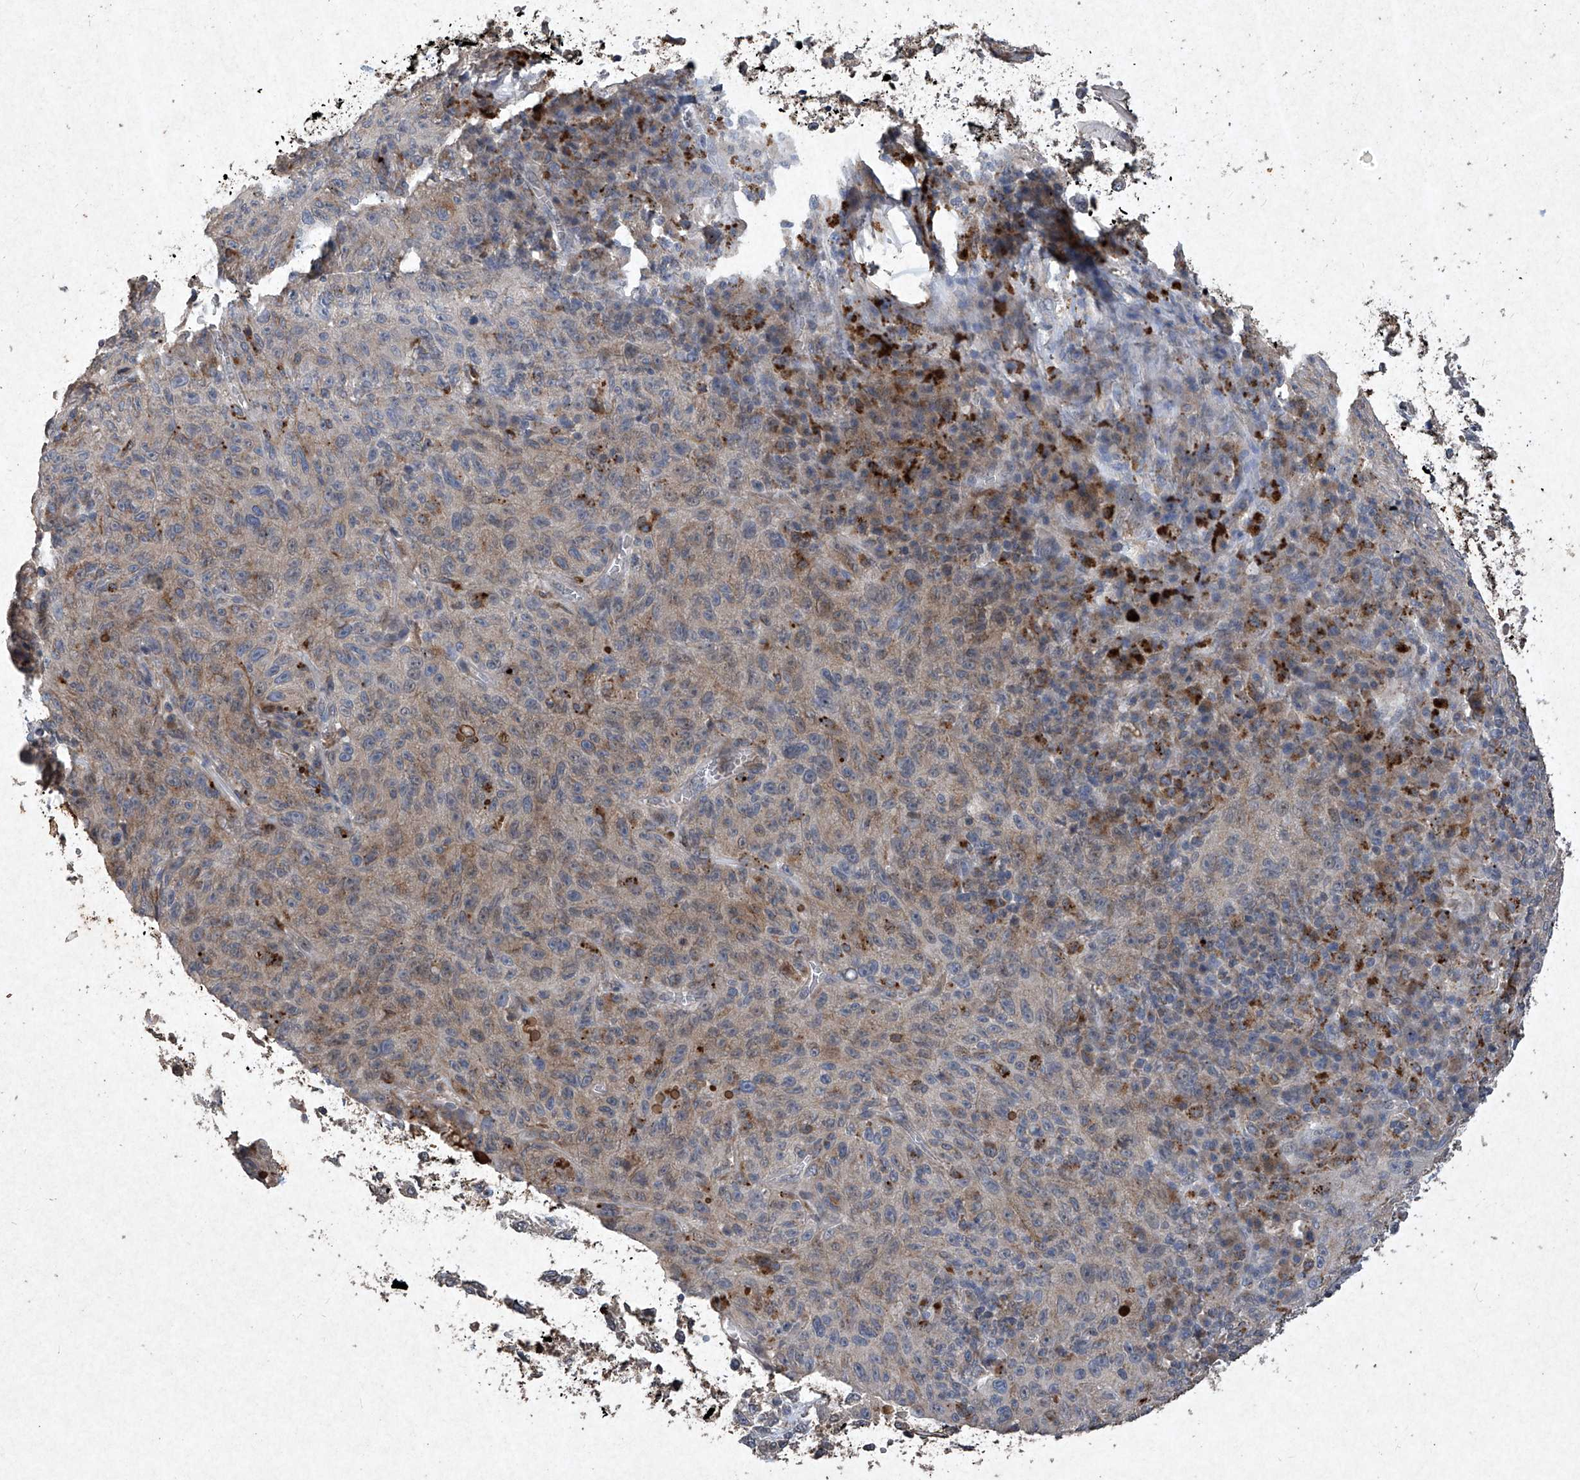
{"staining": {"intensity": "moderate", "quantity": "25%-75%", "location": "cytoplasmic/membranous"}, "tissue": "skin cancer", "cell_type": "Tumor cells", "image_type": "cancer", "snomed": [{"axis": "morphology", "description": "Squamous cell carcinoma, NOS"}, {"axis": "morphology", "description": "Squamous cell carcinoma, metastatic, NOS"}, {"axis": "topography", "description": "Skin"}, {"axis": "topography", "description": "Lymph node"}], "caption": "DAB (3,3'-diaminobenzidine) immunohistochemical staining of human skin metastatic squamous cell carcinoma shows moderate cytoplasmic/membranous protein expression in about 25%-75% of tumor cells.", "gene": "MED16", "patient": {"sex": "male", "age": 75}}